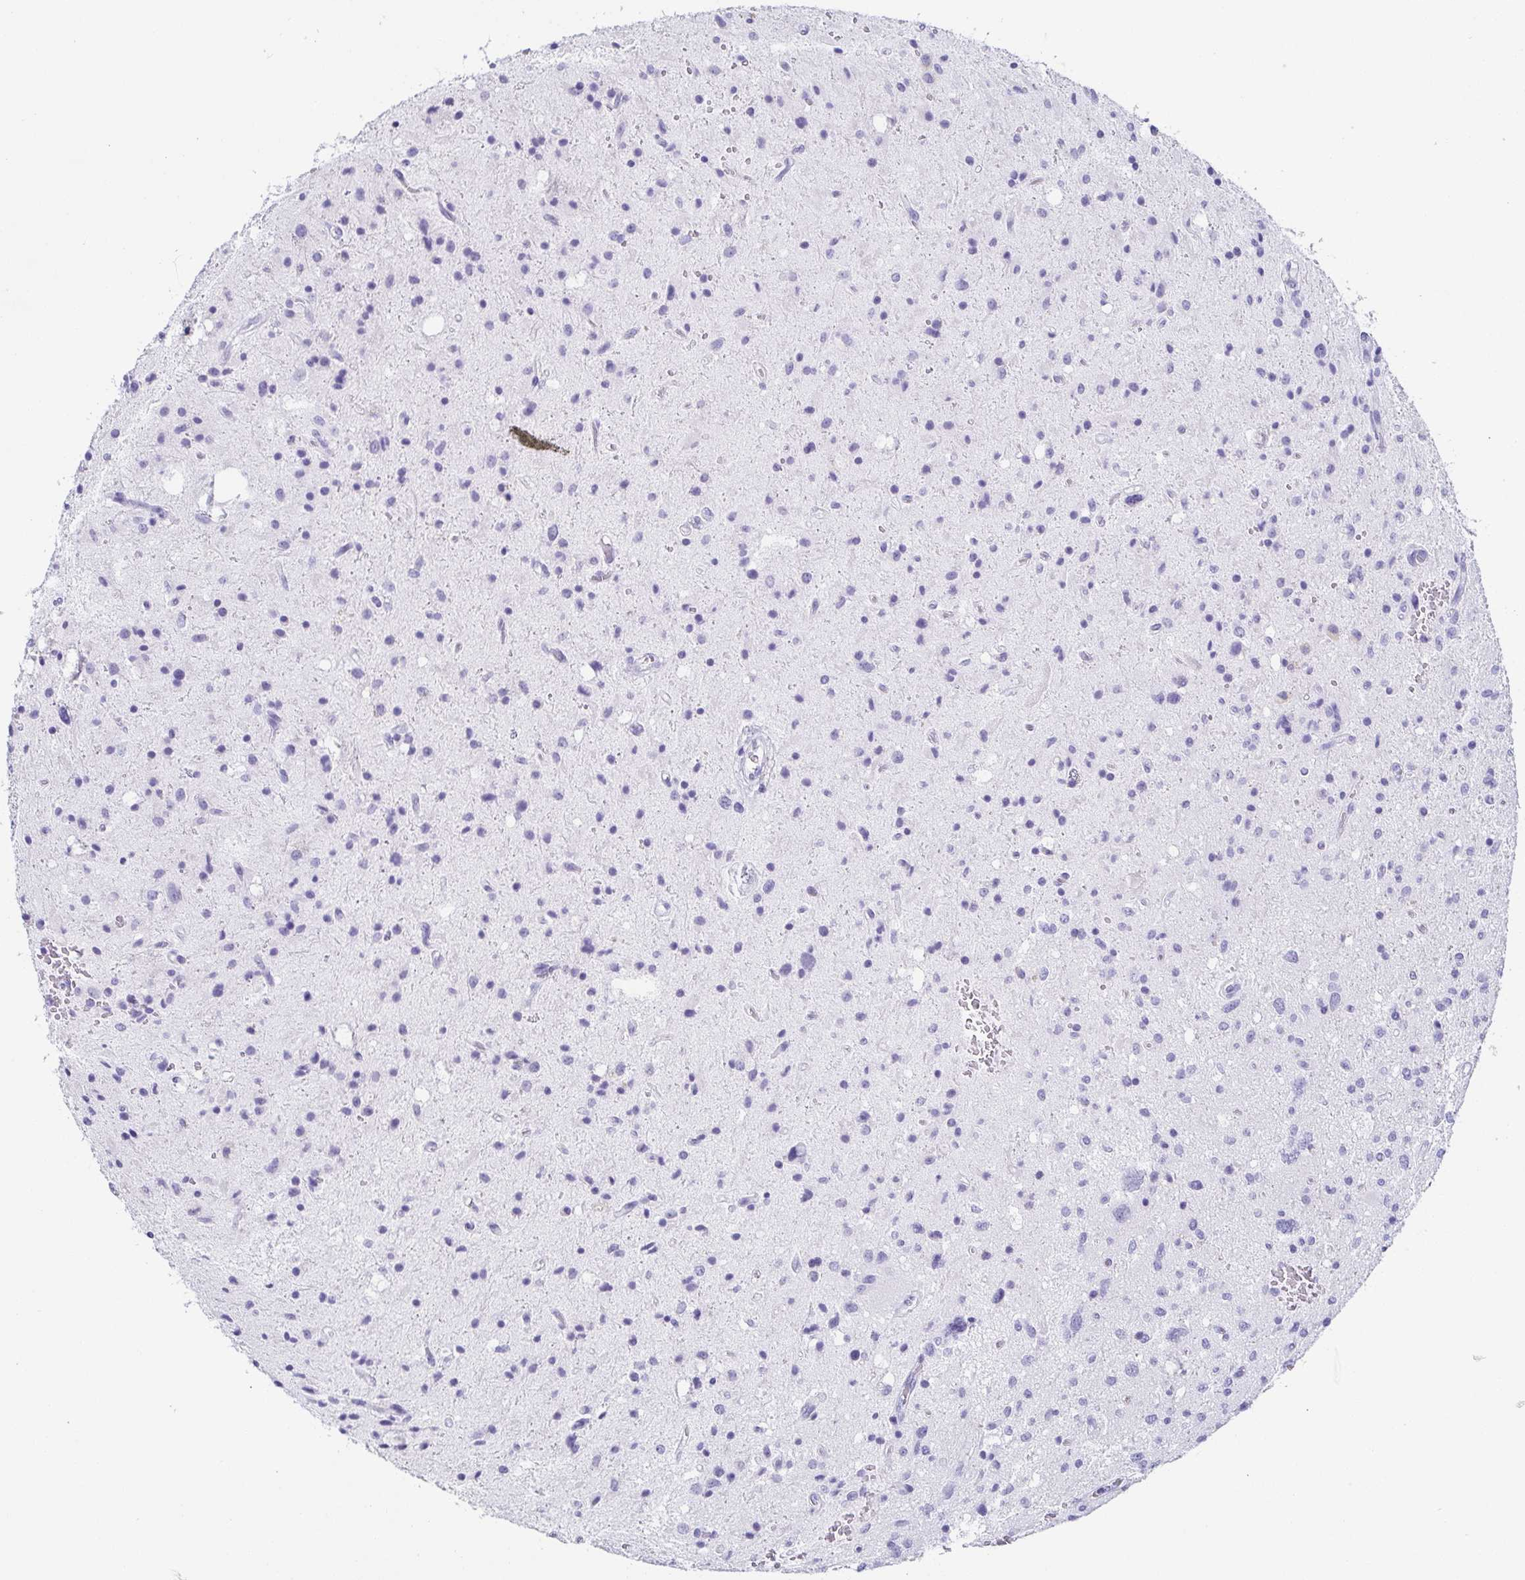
{"staining": {"intensity": "negative", "quantity": "none", "location": "none"}, "tissue": "glioma", "cell_type": "Tumor cells", "image_type": "cancer", "snomed": [{"axis": "morphology", "description": "Glioma, malignant, Low grade"}, {"axis": "topography", "description": "Brain"}], "caption": "High power microscopy histopathology image of an IHC photomicrograph of glioma, revealing no significant expression in tumor cells.", "gene": "ZG16B", "patient": {"sex": "female", "age": 58}}